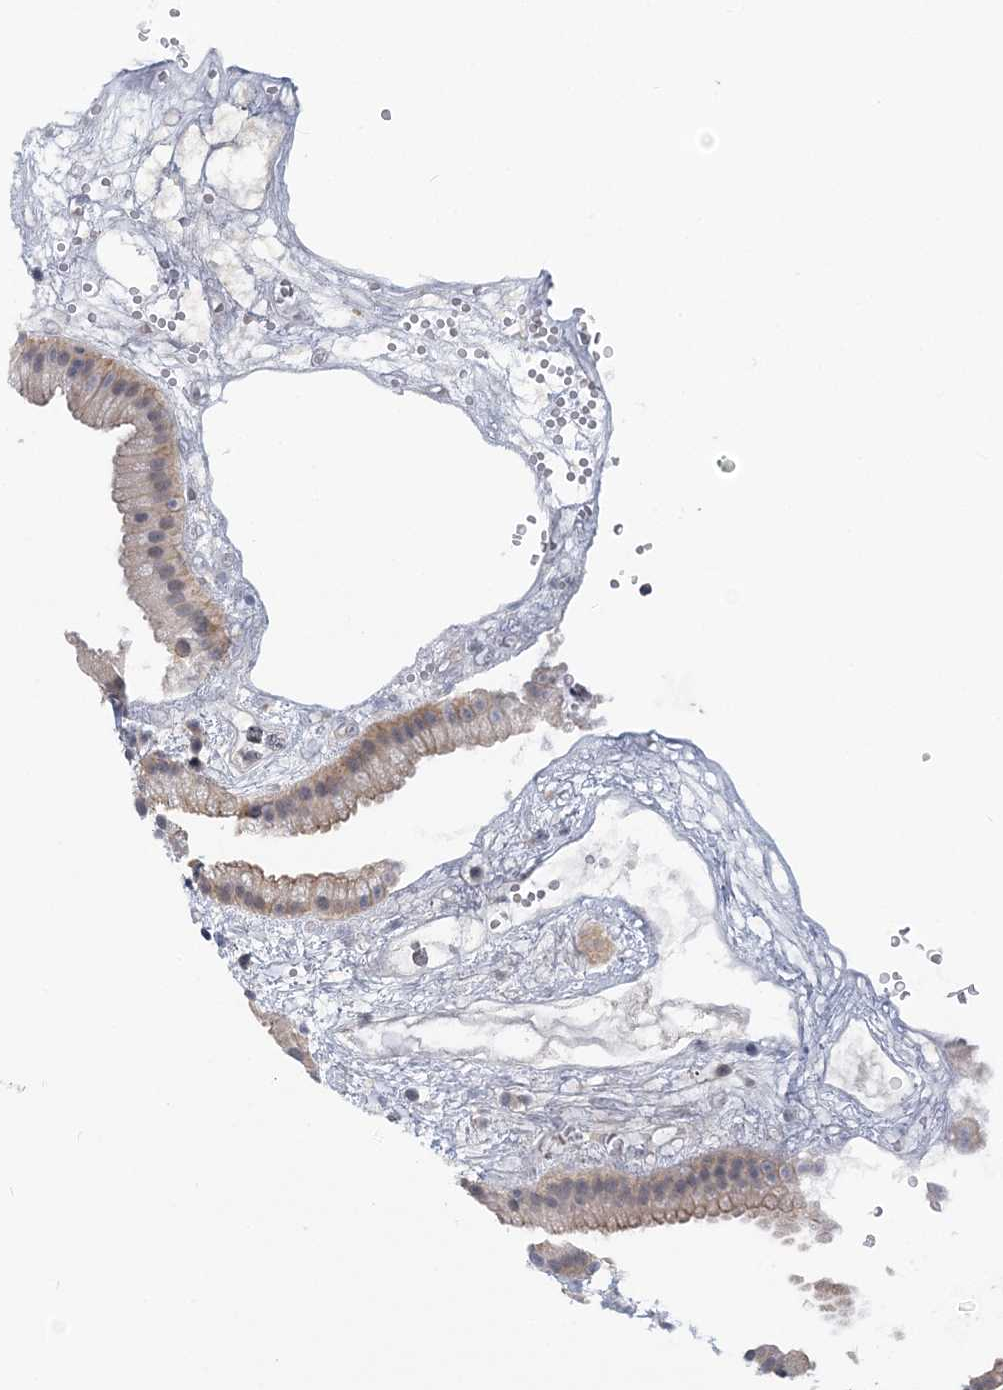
{"staining": {"intensity": "moderate", "quantity": ">75%", "location": "cytoplasmic/membranous,nuclear"}, "tissue": "gallbladder", "cell_type": "Glandular cells", "image_type": "normal", "snomed": [{"axis": "morphology", "description": "Normal tissue, NOS"}, {"axis": "topography", "description": "Gallbladder"}], "caption": "Human gallbladder stained with a brown dye displays moderate cytoplasmic/membranous,nuclear positive staining in approximately >75% of glandular cells.", "gene": "HYCC2", "patient": {"sex": "female", "age": 64}}